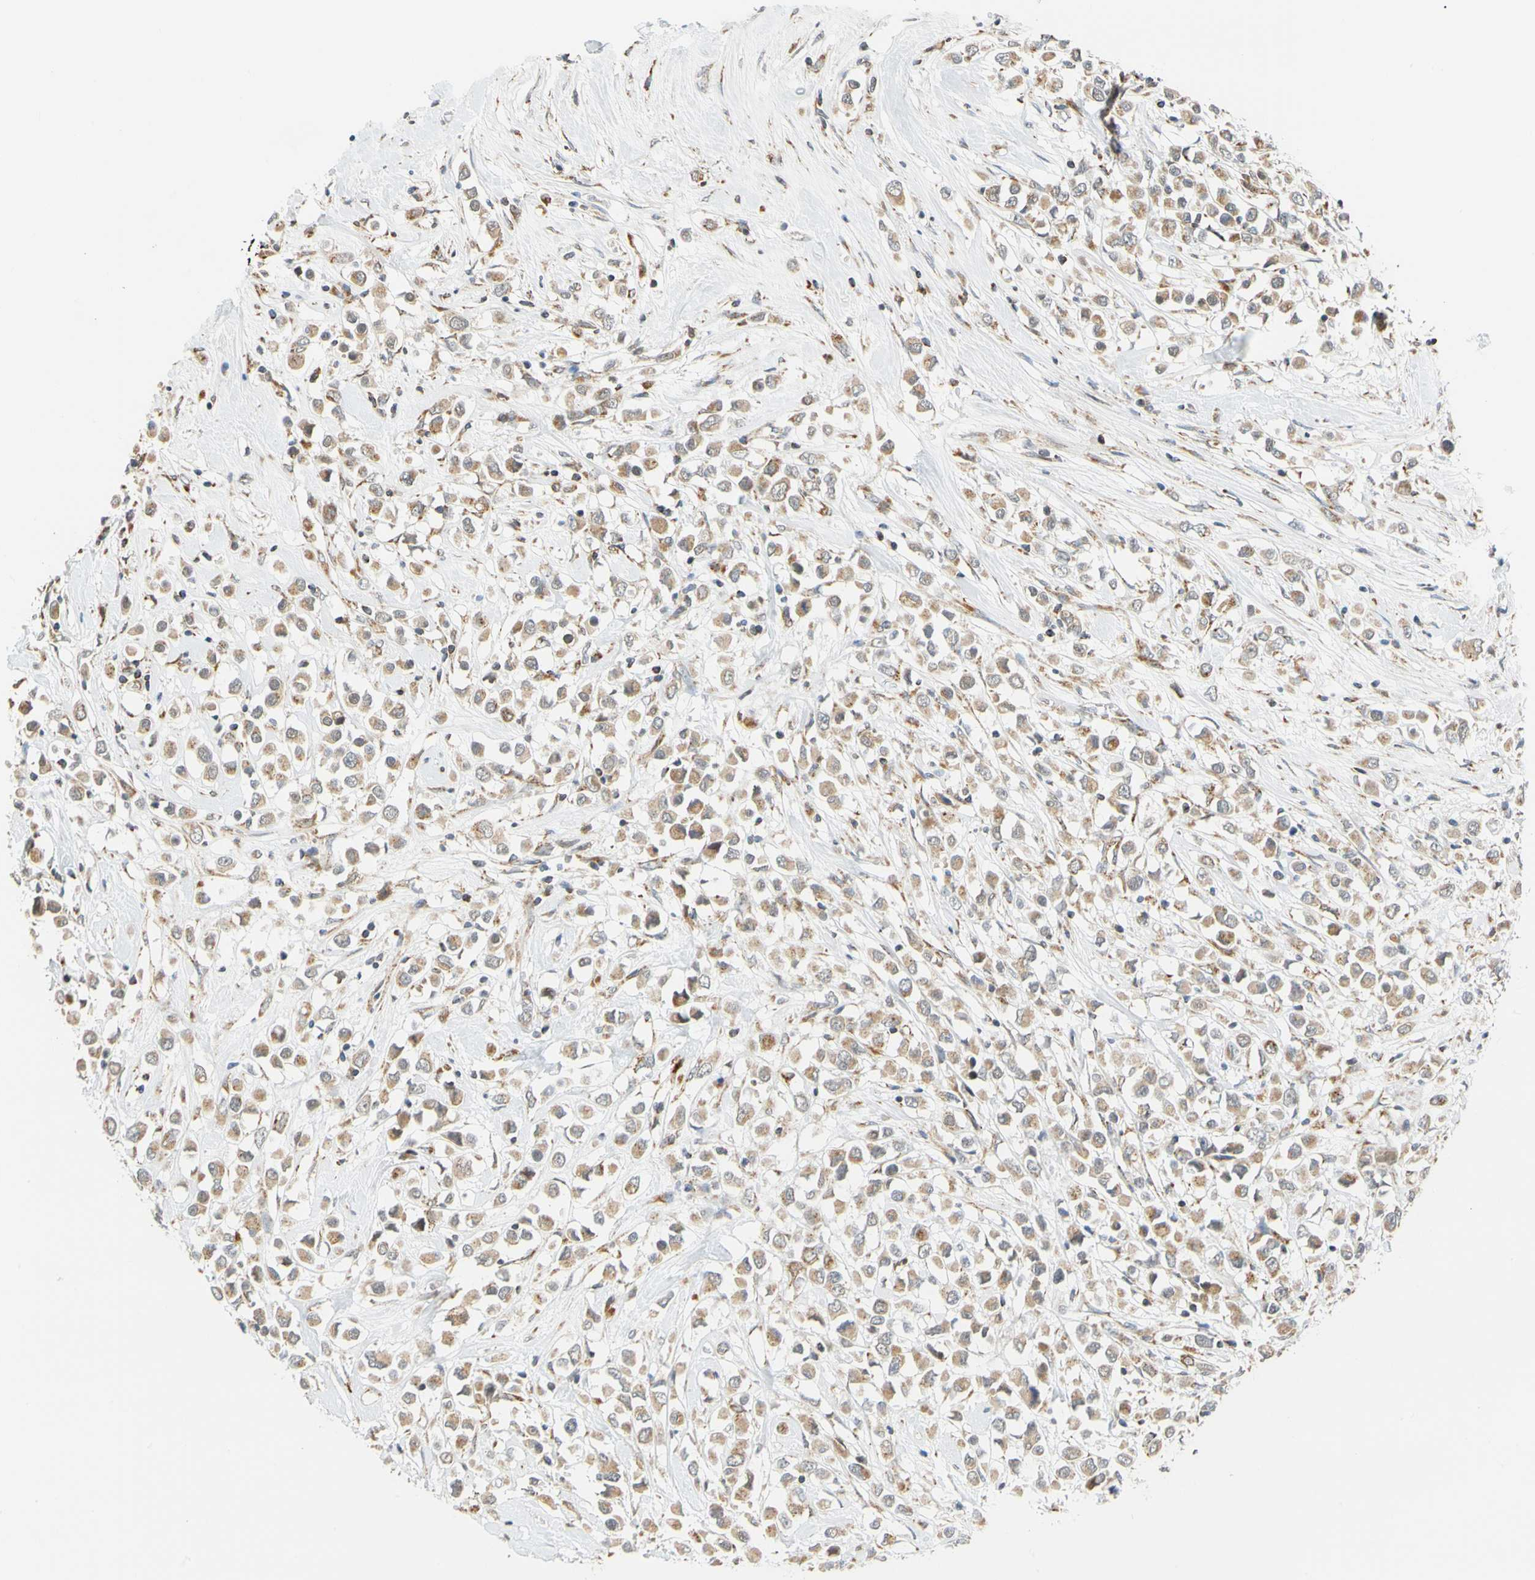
{"staining": {"intensity": "weak", "quantity": ">75%", "location": "cytoplasmic/membranous"}, "tissue": "breast cancer", "cell_type": "Tumor cells", "image_type": "cancer", "snomed": [{"axis": "morphology", "description": "Duct carcinoma"}, {"axis": "topography", "description": "Breast"}], "caption": "This image reveals IHC staining of human breast infiltrating ductal carcinoma, with low weak cytoplasmic/membranous positivity in about >75% of tumor cells.", "gene": "SFXN3", "patient": {"sex": "female", "age": 61}}